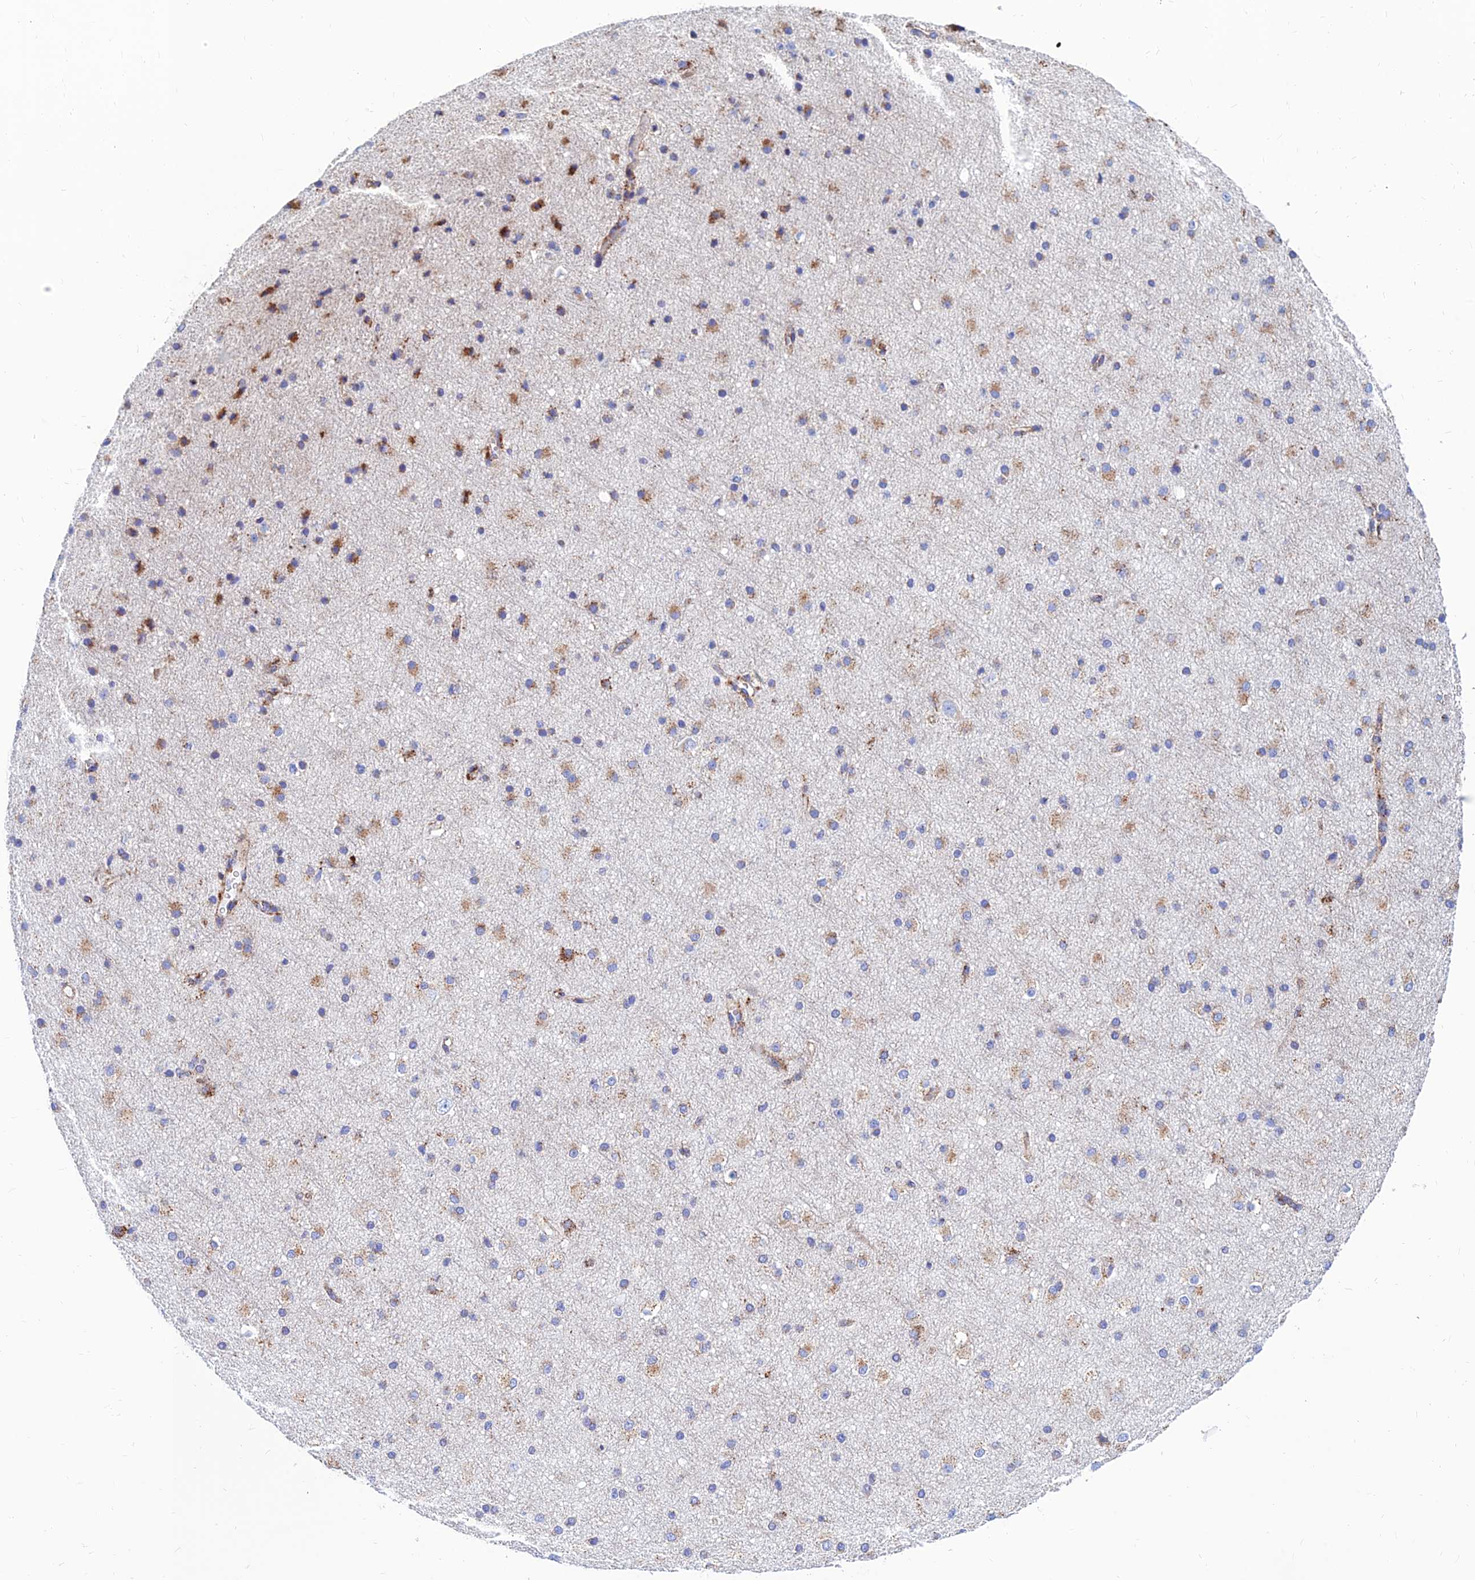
{"staining": {"intensity": "weak", "quantity": "25%-75%", "location": "cytoplasmic/membranous"}, "tissue": "cerebral cortex", "cell_type": "Endothelial cells", "image_type": "normal", "snomed": [{"axis": "morphology", "description": "Normal tissue, NOS"}, {"axis": "morphology", "description": "Developmental malformation"}, {"axis": "topography", "description": "Cerebral cortex"}], "caption": "Immunohistochemical staining of benign human cerebral cortex displays weak cytoplasmic/membranous protein positivity in about 25%-75% of endothelial cells. The staining was performed using DAB (3,3'-diaminobenzidine), with brown indicating positive protein expression. Nuclei are stained blue with hematoxylin.", "gene": "SPNS1", "patient": {"sex": "female", "age": 30}}